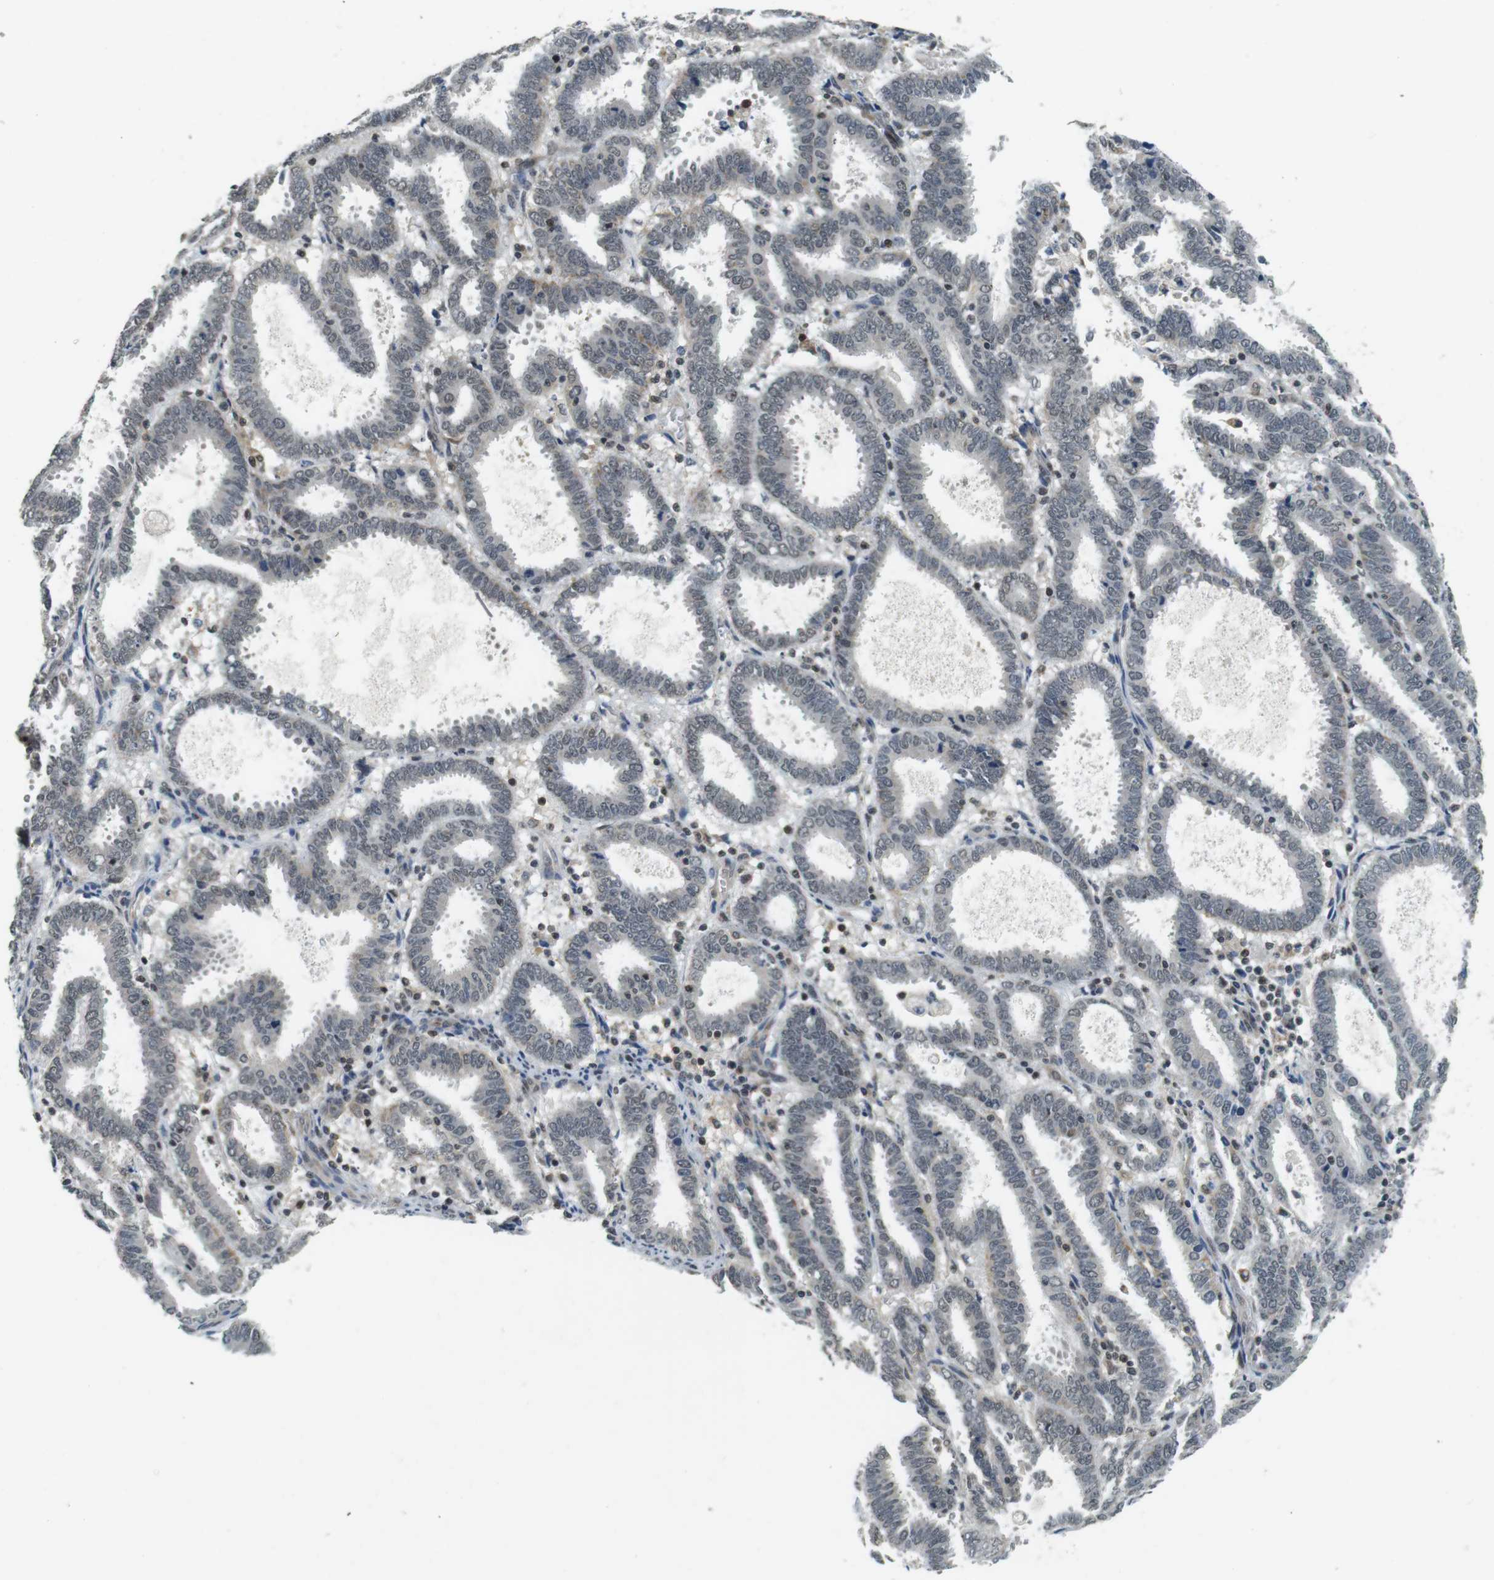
{"staining": {"intensity": "moderate", "quantity": "<25%", "location": "cytoplasmic/membranous,nuclear"}, "tissue": "endometrial cancer", "cell_type": "Tumor cells", "image_type": "cancer", "snomed": [{"axis": "morphology", "description": "Adenocarcinoma, NOS"}, {"axis": "topography", "description": "Uterus"}], "caption": "Endometrial adenocarcinoma was stained to show a protein in brown. There is low levels of moderate cytoplasmic/membranous and nuclear positivity in about <25% of tumor cells.", "gene": "BRD4", "patient": {"sex": "female", "age": 83}}